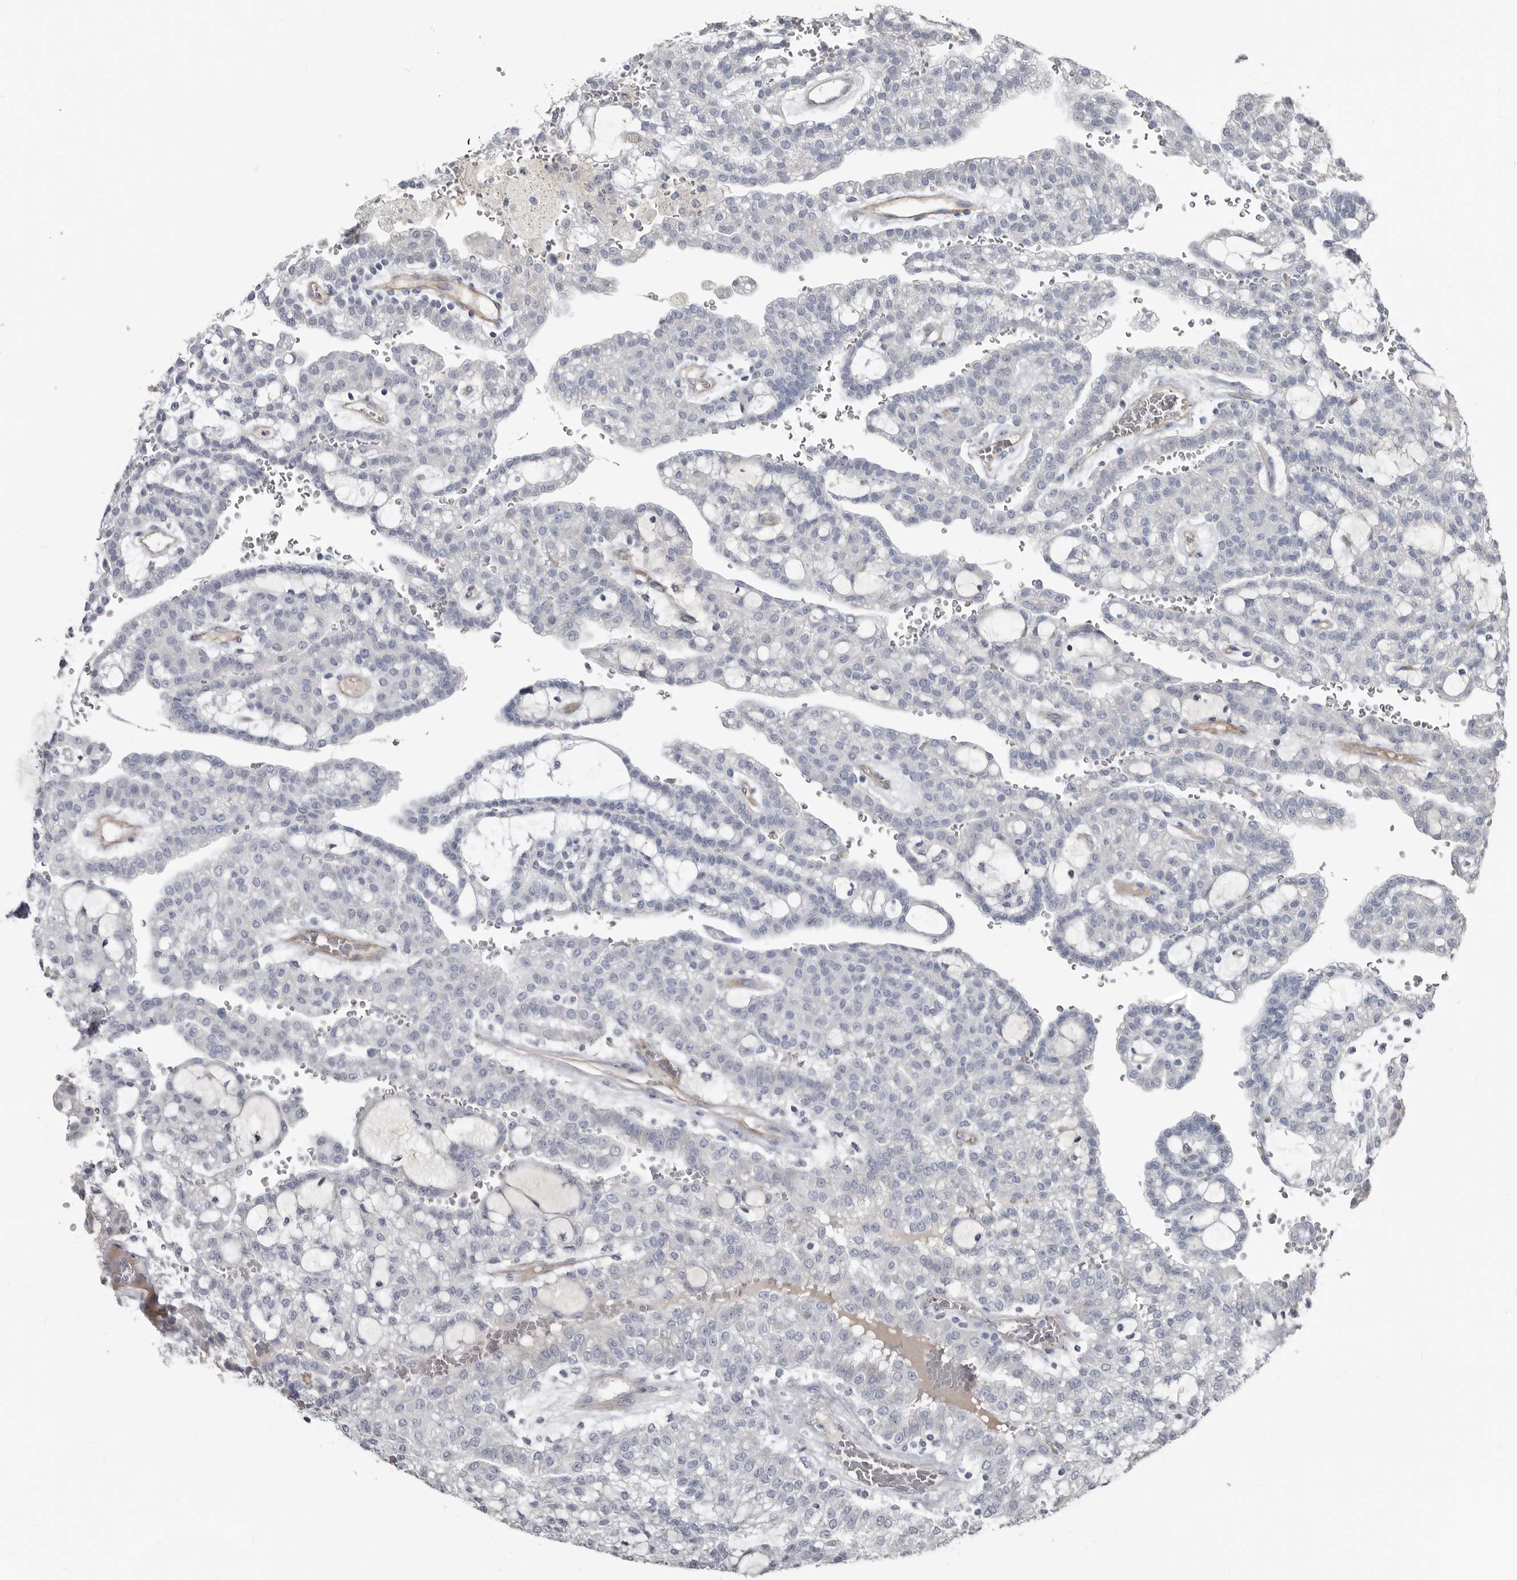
{"staining": {"intensity": "negative", "quantity": "none", "location": "none"}, "tissue": "renal cancer", "cell_type": "Tumor cells", "image_type": "cancer", "snomed": [{"axis": "morphology", "description": "Adenocarcinoma, NOS"}, {"axis": "topography", "description": "Kidney"}], "caption": "Histopathology image shows no protein staining in tumor cells of renal adenocarcinoma tissue.", "gene": "ZNF114", "patient": {"sex": "male", "age": 63}}